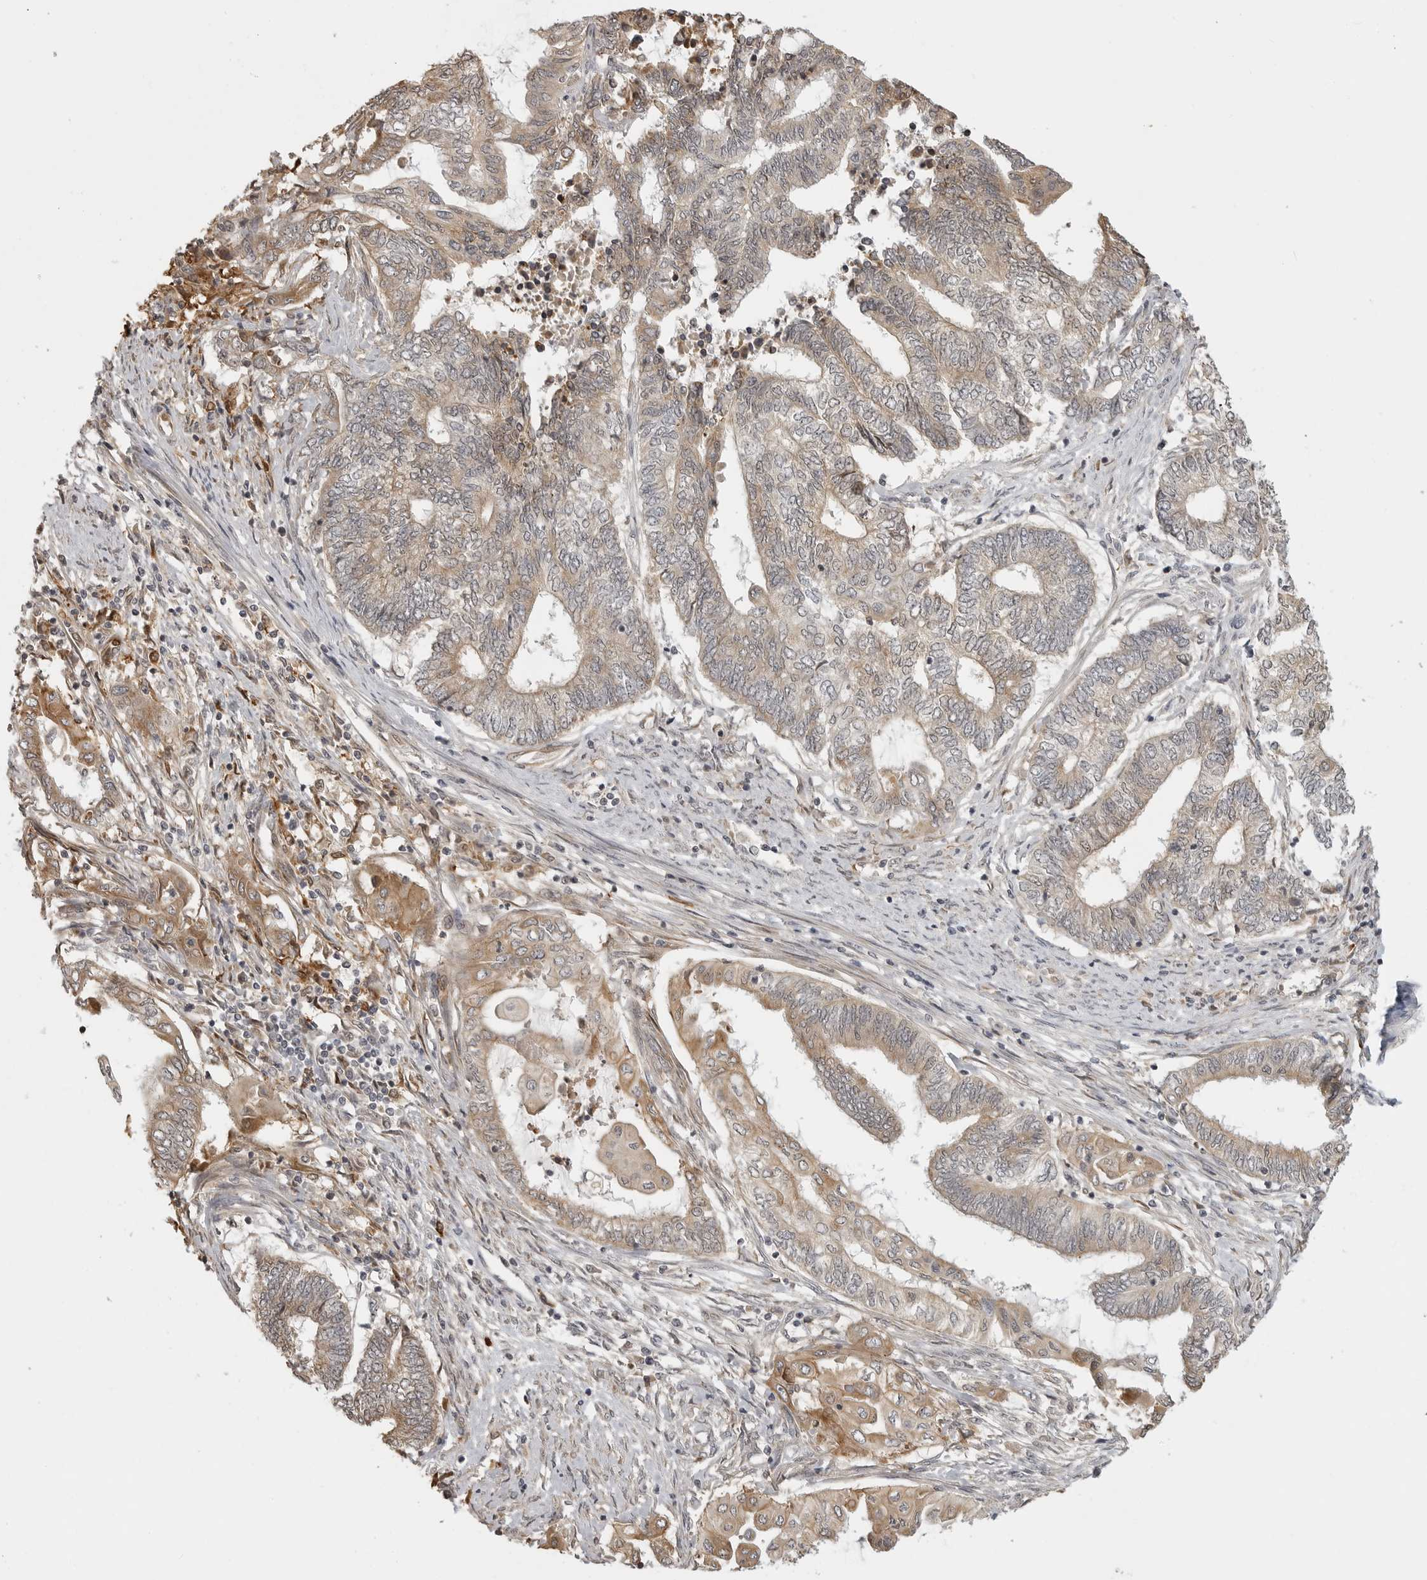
{"staining": {"intensity": "moderate", "quantity": "25%-75%", "location": "cytoplasmic/membranous"}, "tissue": "endometrial cancer", "cell_type": "Tumor cells", "image_type": "cancer", "snomed": [{"axis": "morphology", "description": "Adenocarcinoma, NOS"}, {"axis": "topography", "description": "Uterus"}, {"axis": "topography", "description": "Endometrium"}], "caption": "A medium amount of moderate cytoplasmic/membranous staining is present in about 25%-75% of tumor cells in endometrial adenocarcinoma tissue.", "gene": "IDO1", "patient": {"sex": "female", "age": 70}}